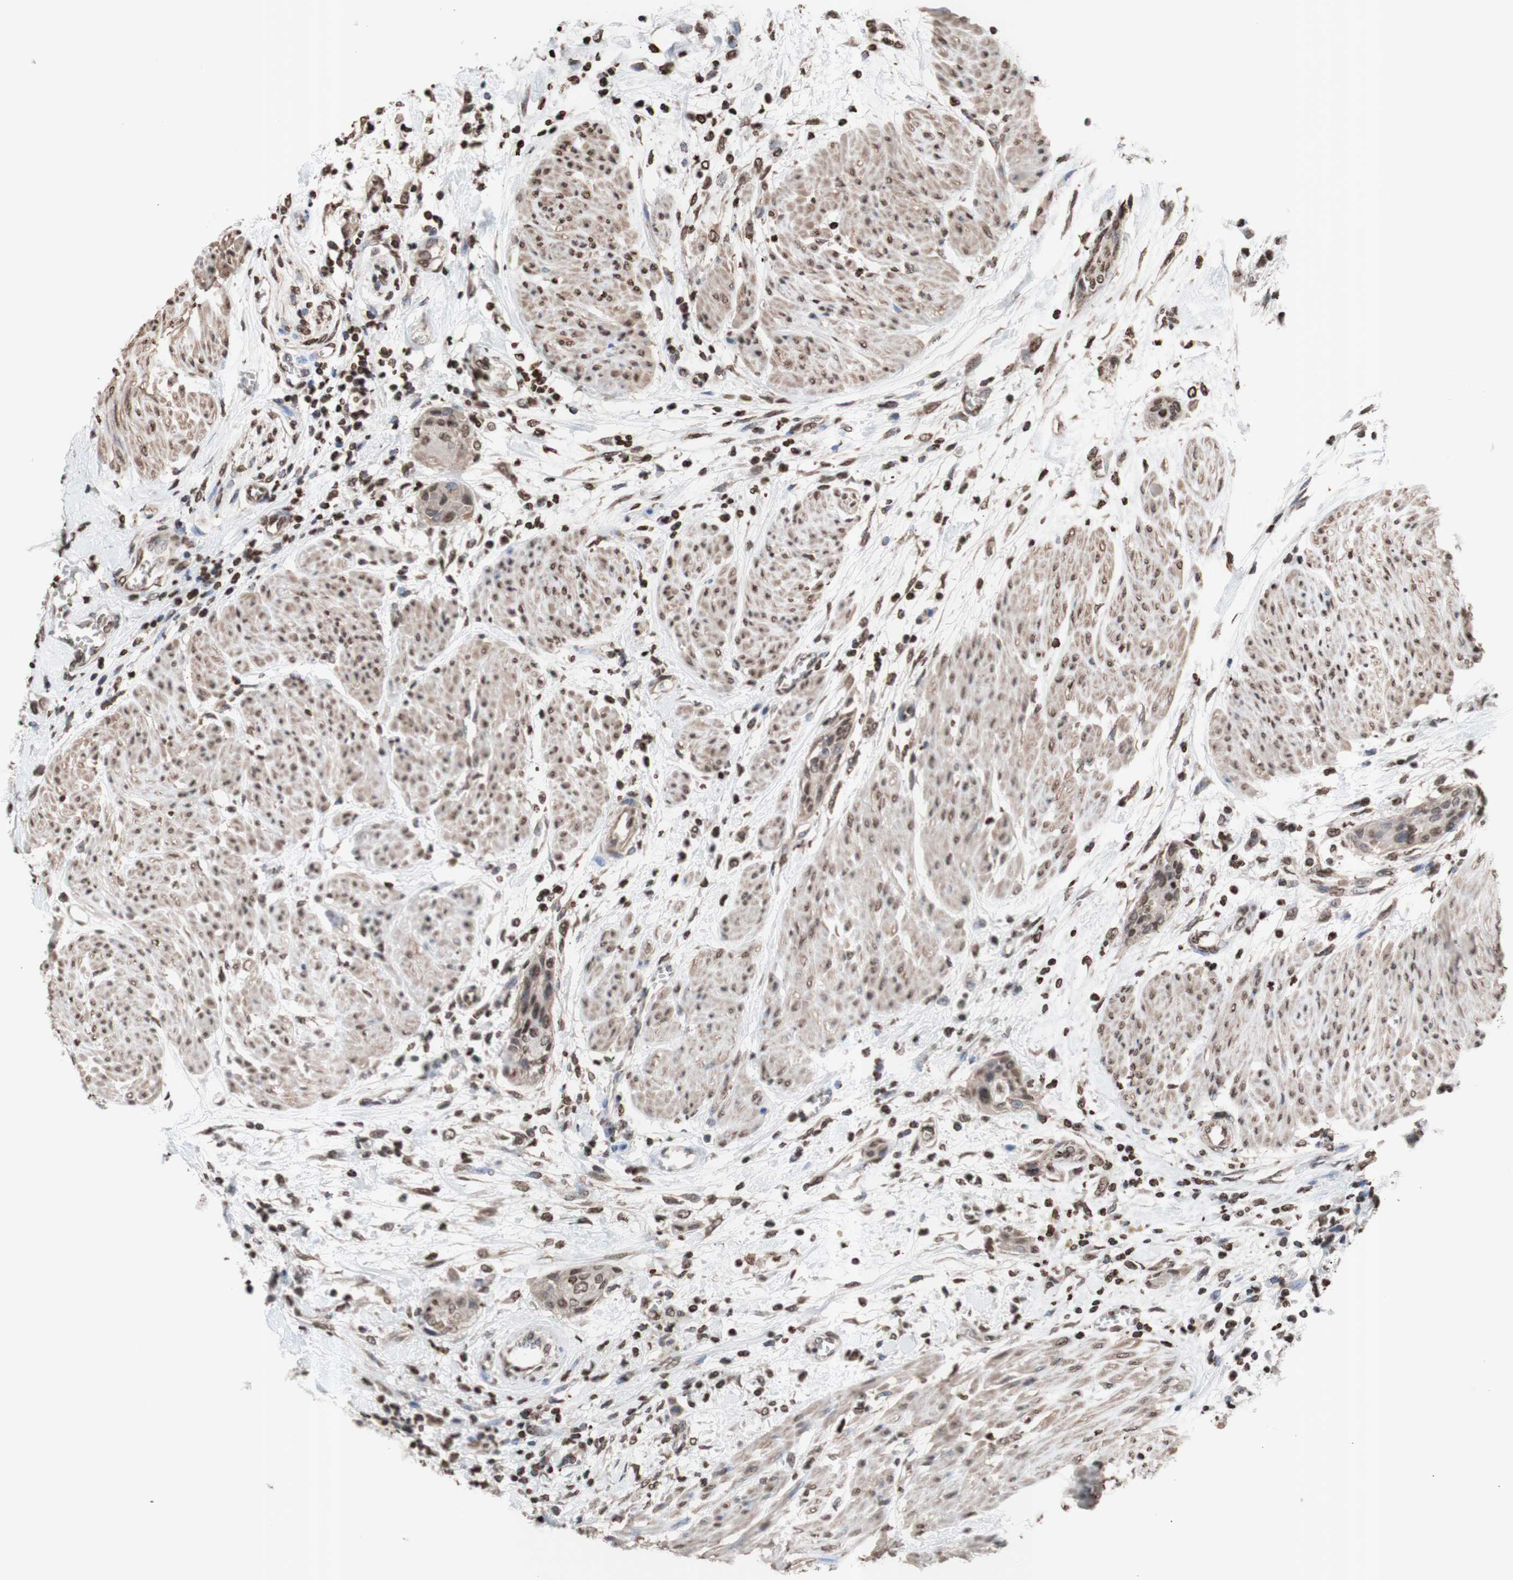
{"staining": {"intensity": "weak", "quantity": "25%-75%", "location": "cytoplasmic/membranous,nuclear"}, "tissue": "urothelial cancer", "cell_type": "Tumor cells", "image_type": "cancer", "snomed": [{"axis": "morphology", "description": "Urothelial carcinoma, High grade"}, {"axis": "topography", "description": "Urinary bladder"}], "caption": "IHC micrograph of neoplastic tissue: high-grade urothelial carcinoma stained using immunohistochemistry (IHC) reveals low levels of weak protein expression localized specifically in the cytoplasmic/membranous and nuclear of tumor cells, appearing as a cytoplasmic/membranous and nuclear brown color.", "gene": "SNAI2", "patient": {"sex": "male", "age": 35}}